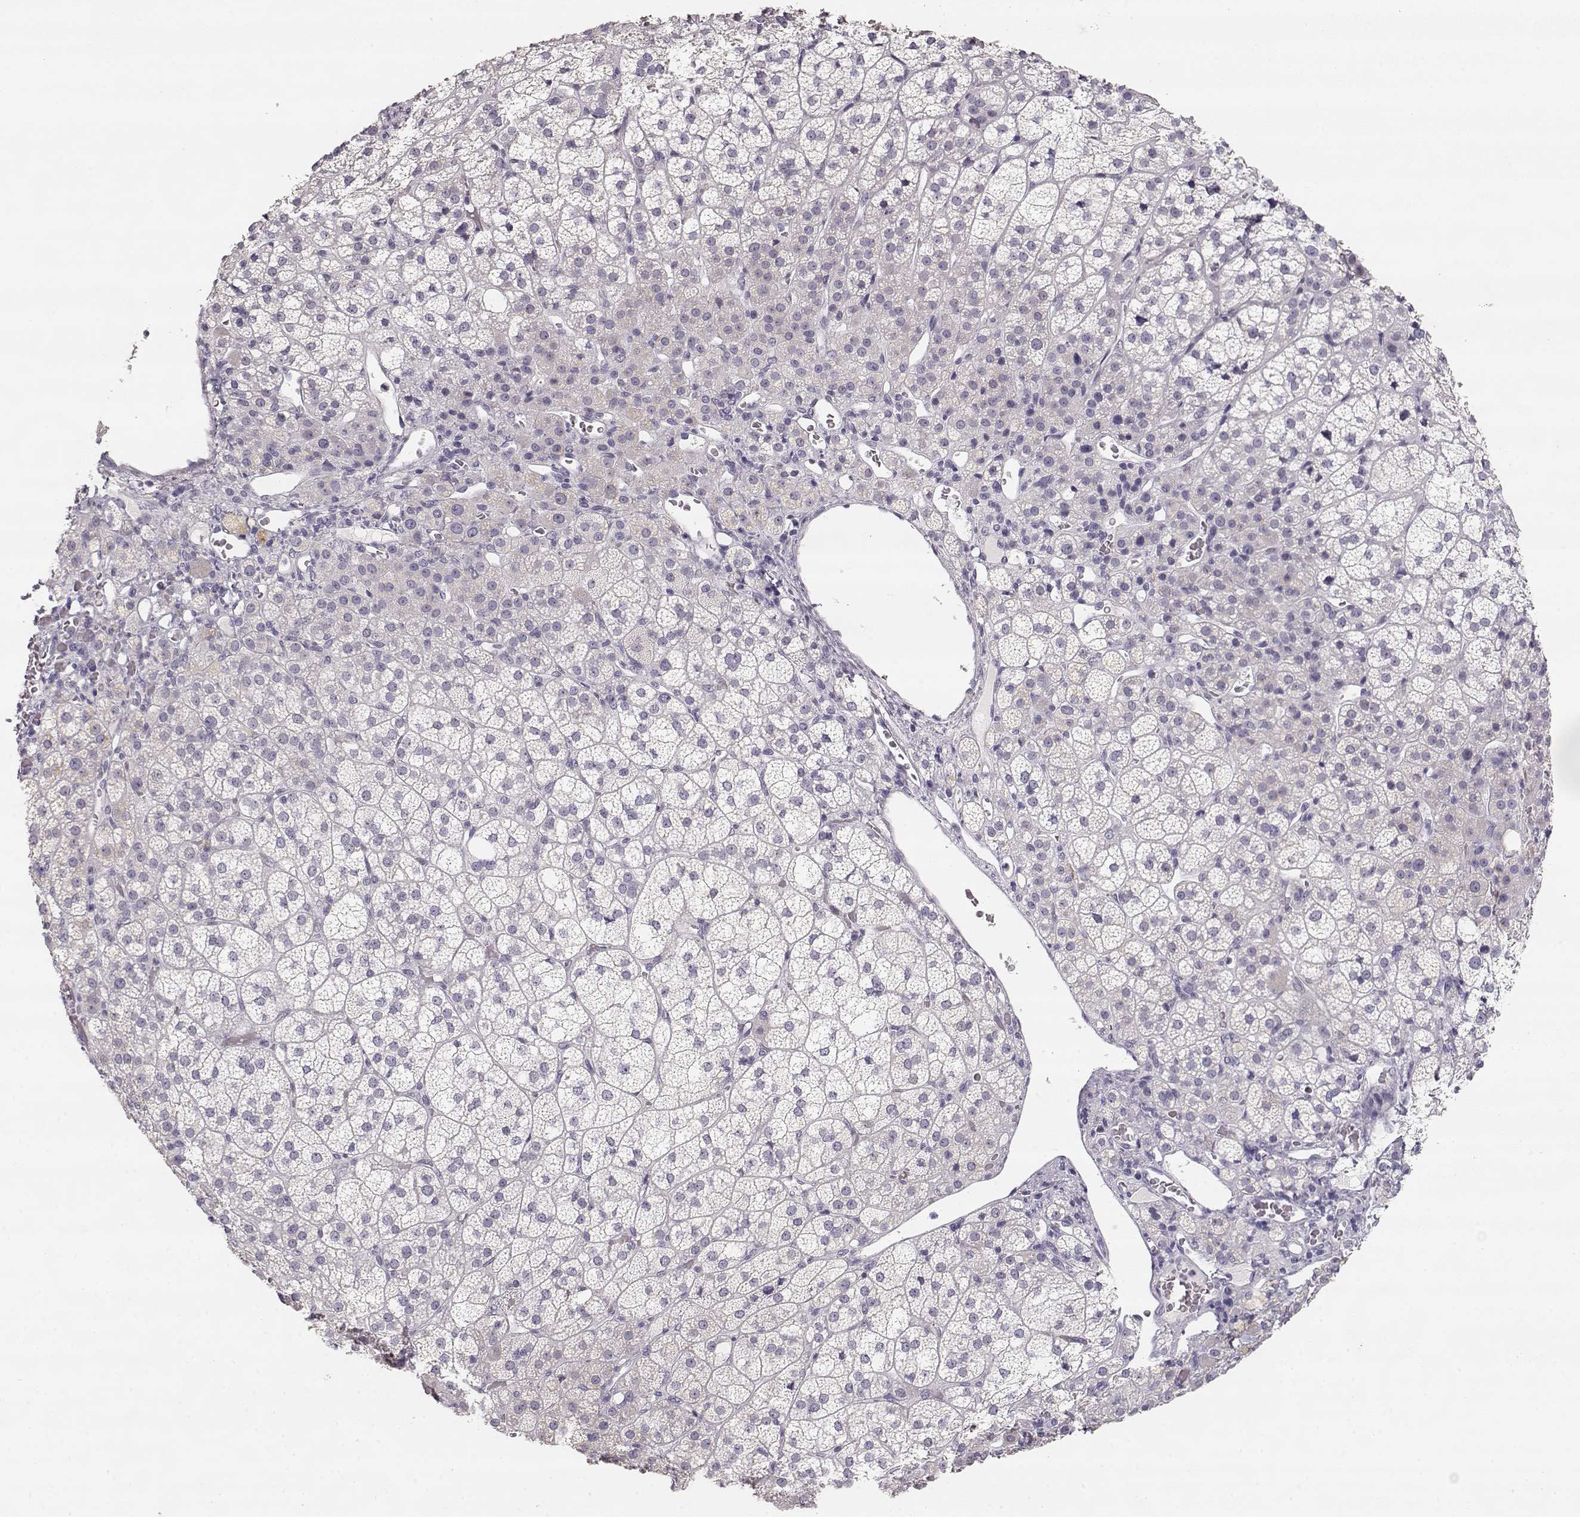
{"staining": {"intensity": "negative", "quantity": "none", "location": "none"}, "tissue": "adrenal gland", "cell_type": "Glandular cells", "image_type": "normal", "snomed": [{"axis": "morphology", "description": "Normal tissue, NOS"}, {"axis": "topography", "description": "Adrenal gland"}], "caption": "This photomicrograph is of unremarkable adrenal gland stained with immunohistochemistry to label a protein in brown with the nuclei are counter-stained blue. There is no expression in glandular cells.", "gene": "TPH2", "patient": {"sex": "female", "age": 60}}